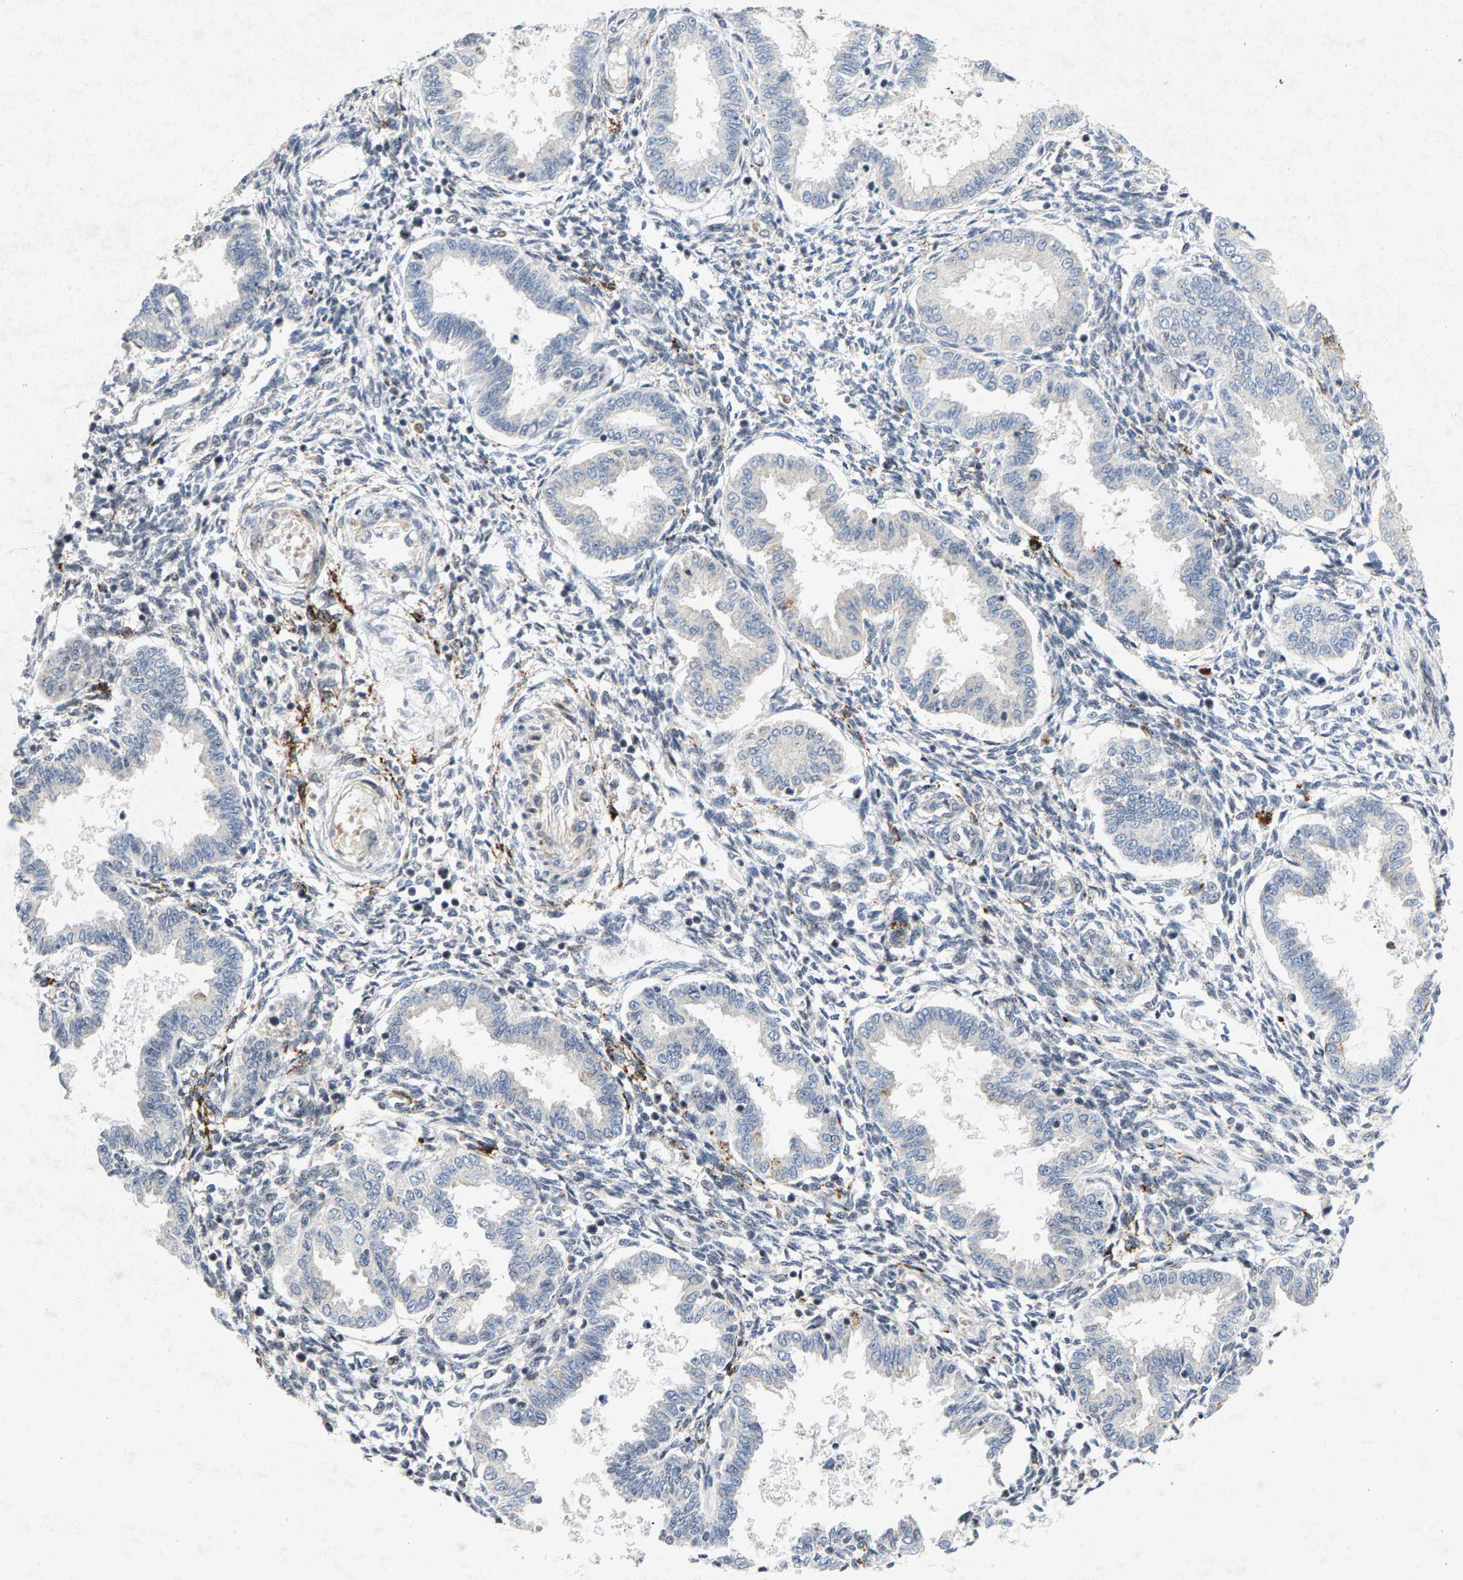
{"staining": {"intensity": "weak", "quantity": "<25%", "location": "nuclear"}, "tissue": "endometrium", "cell_type": "Cells in endometrial stroma", "image_type": "normal", "snomed": [{"axis": "morphology", "description": "Normal tissue, NOS"}, {"axis": "topography", "description": "Endometrium"}], "caption": "An immunohistochemistry histopathology image of unremarkable endometrium is shown. There is no staining in cells in endometrial stroma of endometrium. (Stains: DAB (3,3'-diaminobenzidine) immunohistochemistry (IHC) with hematoxylin counter stain, Microscopy: brightfield microscopy at high magnification).", "gene": "ZPR1", "patient": {"sex": "female", "age": 33}}